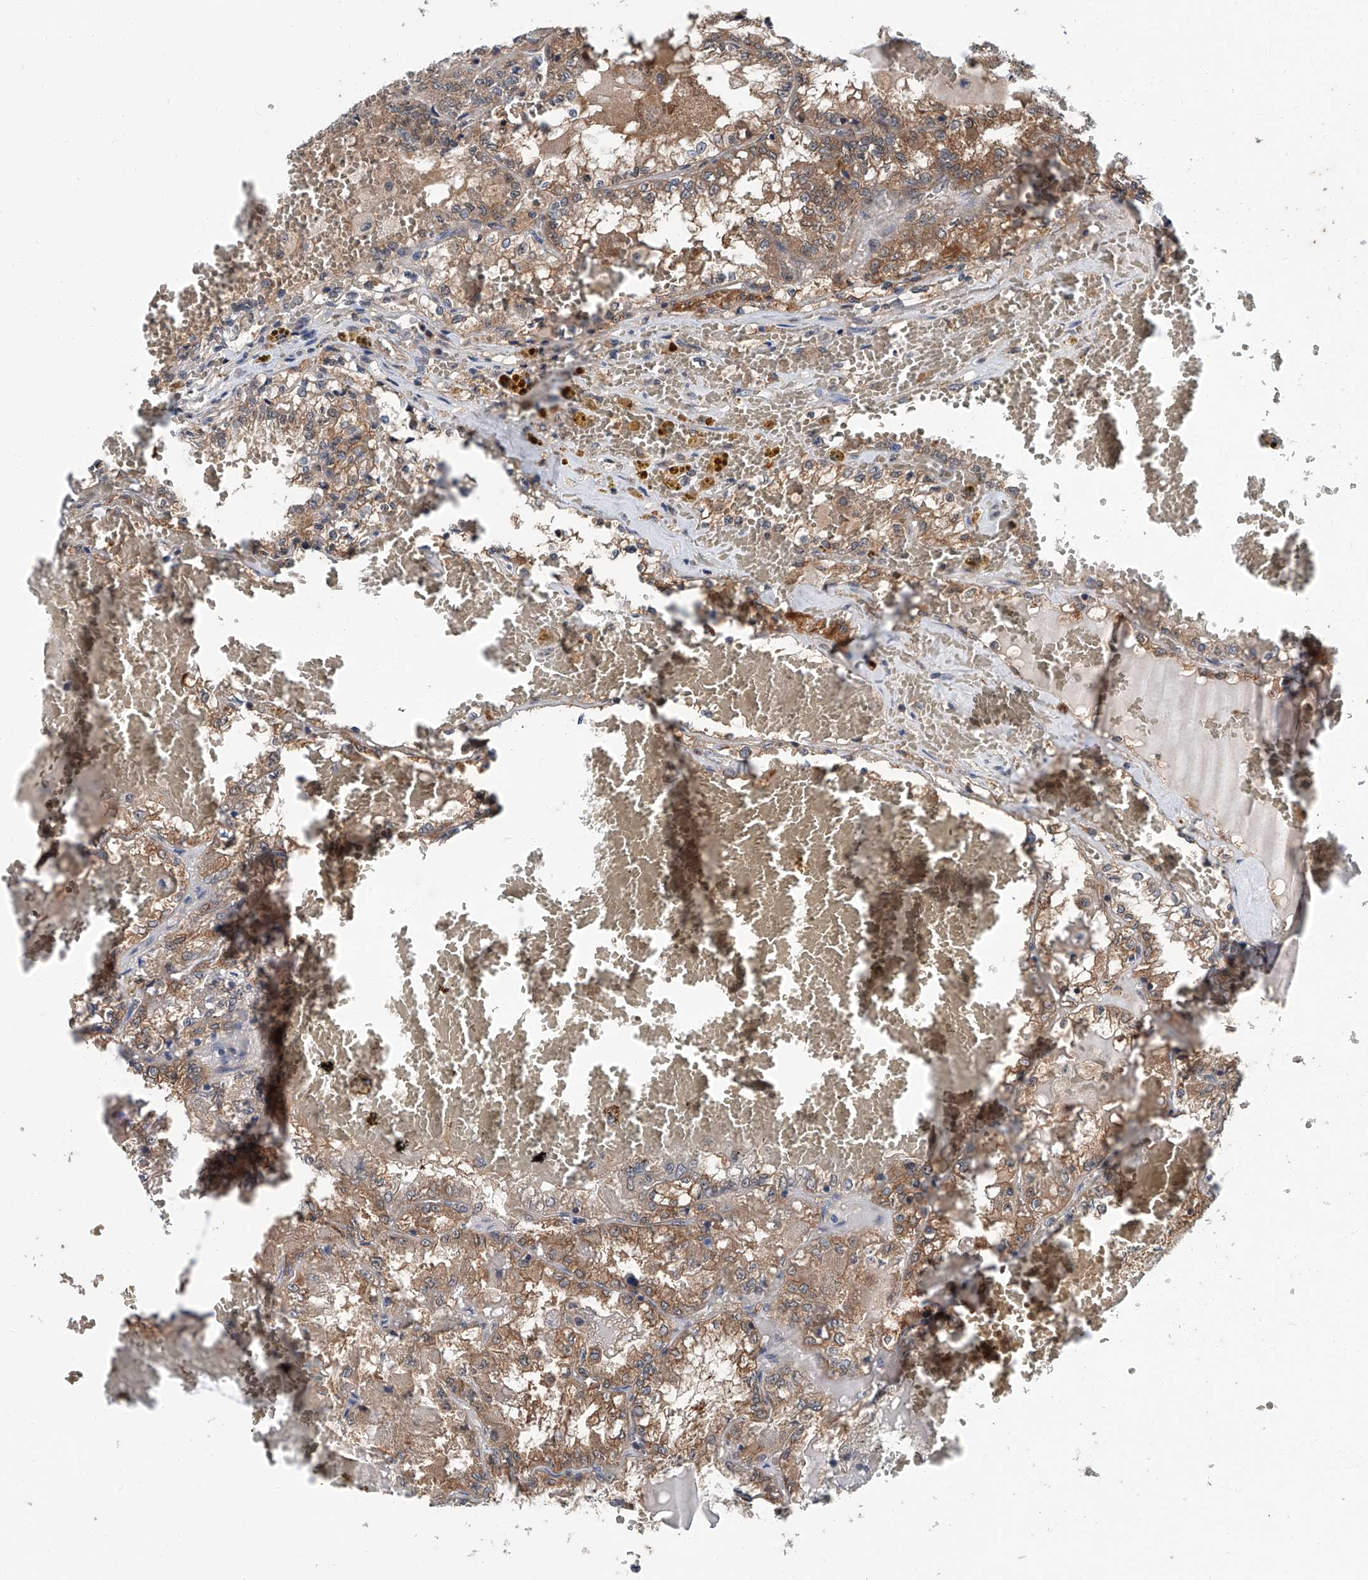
{"staining": {"intensity": "moderate", "quantity": ">75%", "location": "cytoplasmic/membranous"}, "tissue": "renal cancer", "cell_type": "Tumor cells", "image_type": "cancer", "snomed": [{"axis": "morphology", "description": "Adenocarcinoma, NOS"}, {"axis": "topography", "description": "Kidney"}], "caption": "A histopathology image showing moderate cytoplasmic/membranous staining in approximately >75% of tumor cells in renal cancer (adenocarcinoma), as visualized by brown immunohistochemical staining.", "gene": "CLK1", "patient": {"sex": "female", "age": 56}}